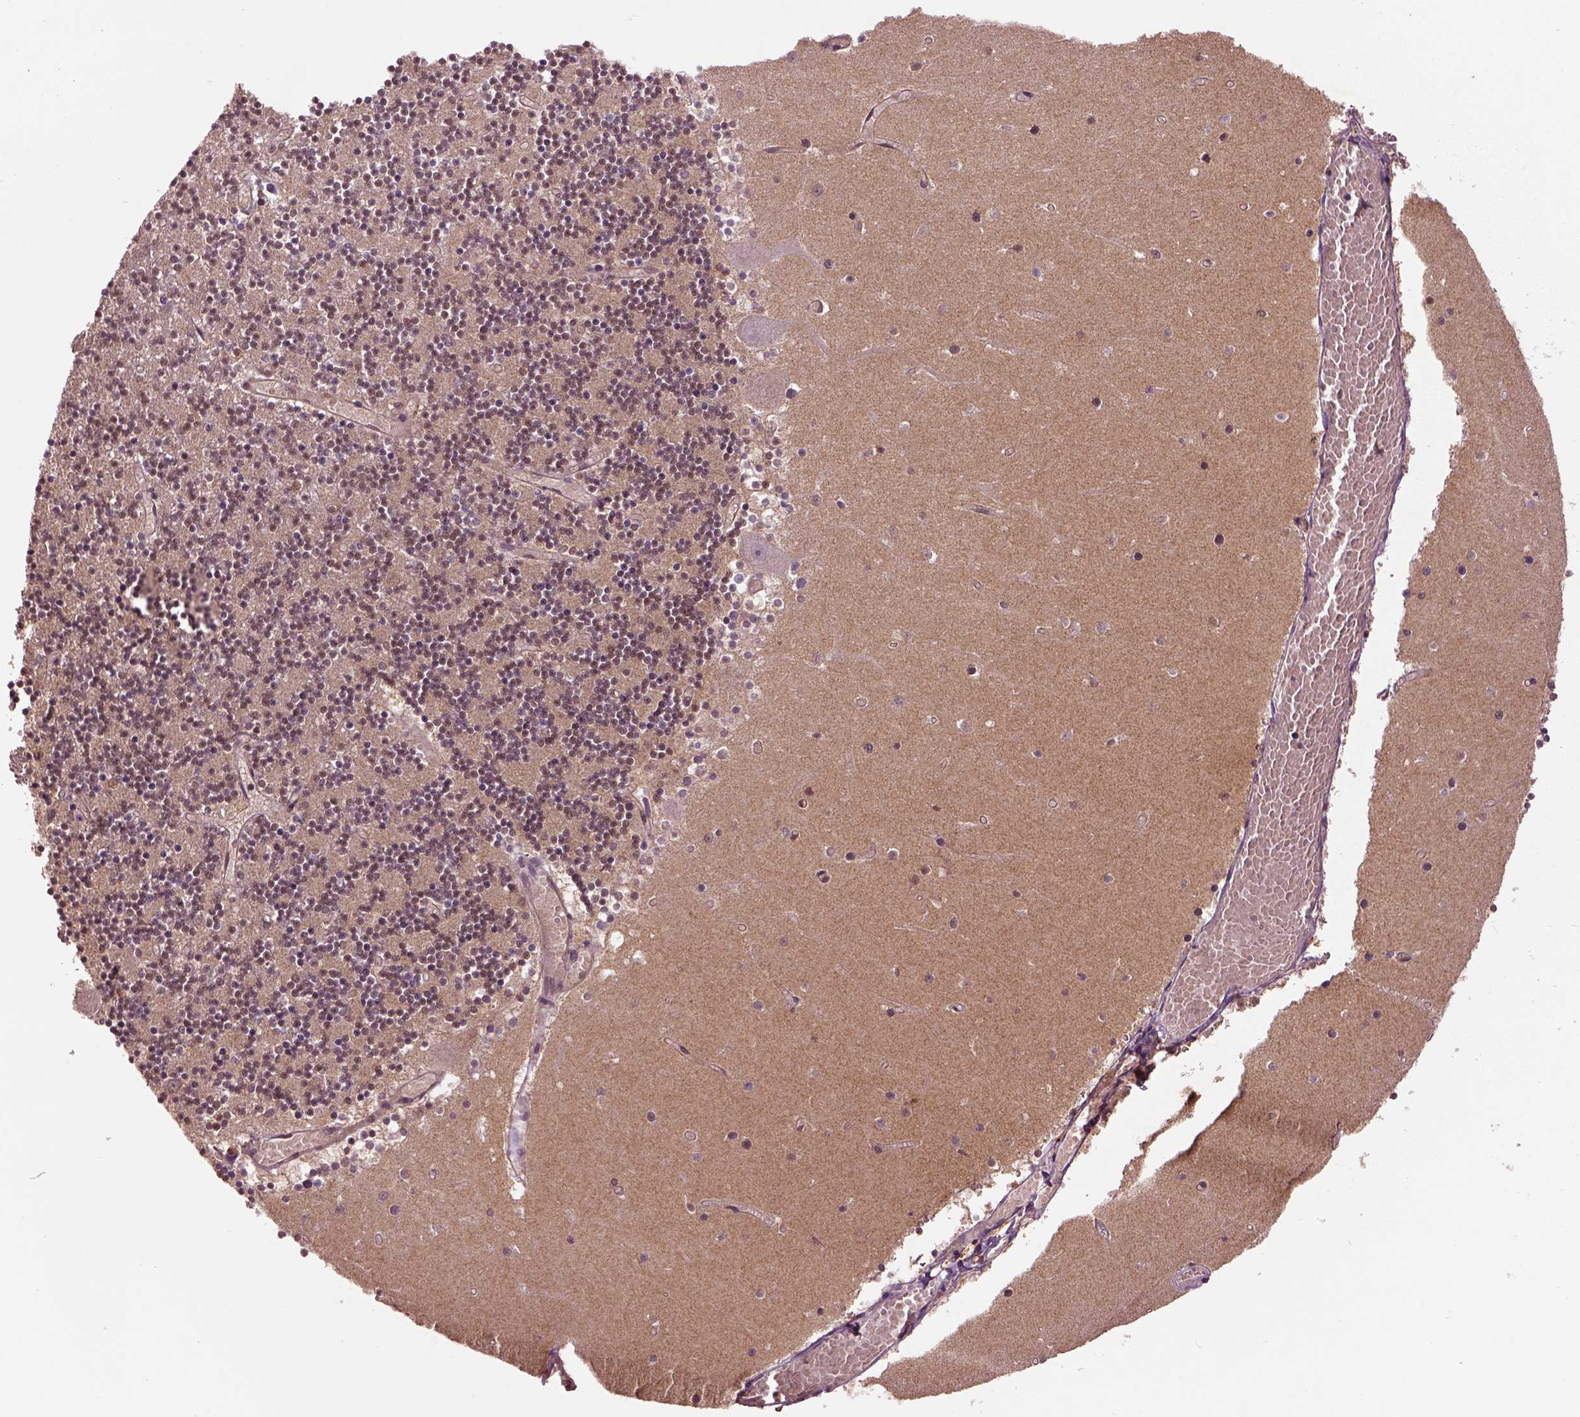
{"staining": {"intensity": "moderate", "quantity": "<25%", "location": "cytoplasmic/membranous"}, "tissue": "cerebellum", "cell_type": "Cells in granular layer", "image_type": "normal", "snomed": [{"axis": "morphology", "description": "Normal tissue, NOS"}, {"axis": "topography", "description": "Cerebellum"}], "caption": "Immunohistochemistry photomicrograph of unremarkable cerebellum: cerebellum stained using immunohistochemistry exhibits low levels of moderate protein expression localized specifically in the cytoplasmic/membranous of cells in granular layer, appearing as a cytoplasmic/membranous brown color.", "gene": "MDP1", "patient": {"sex": "female", "age": 28}}